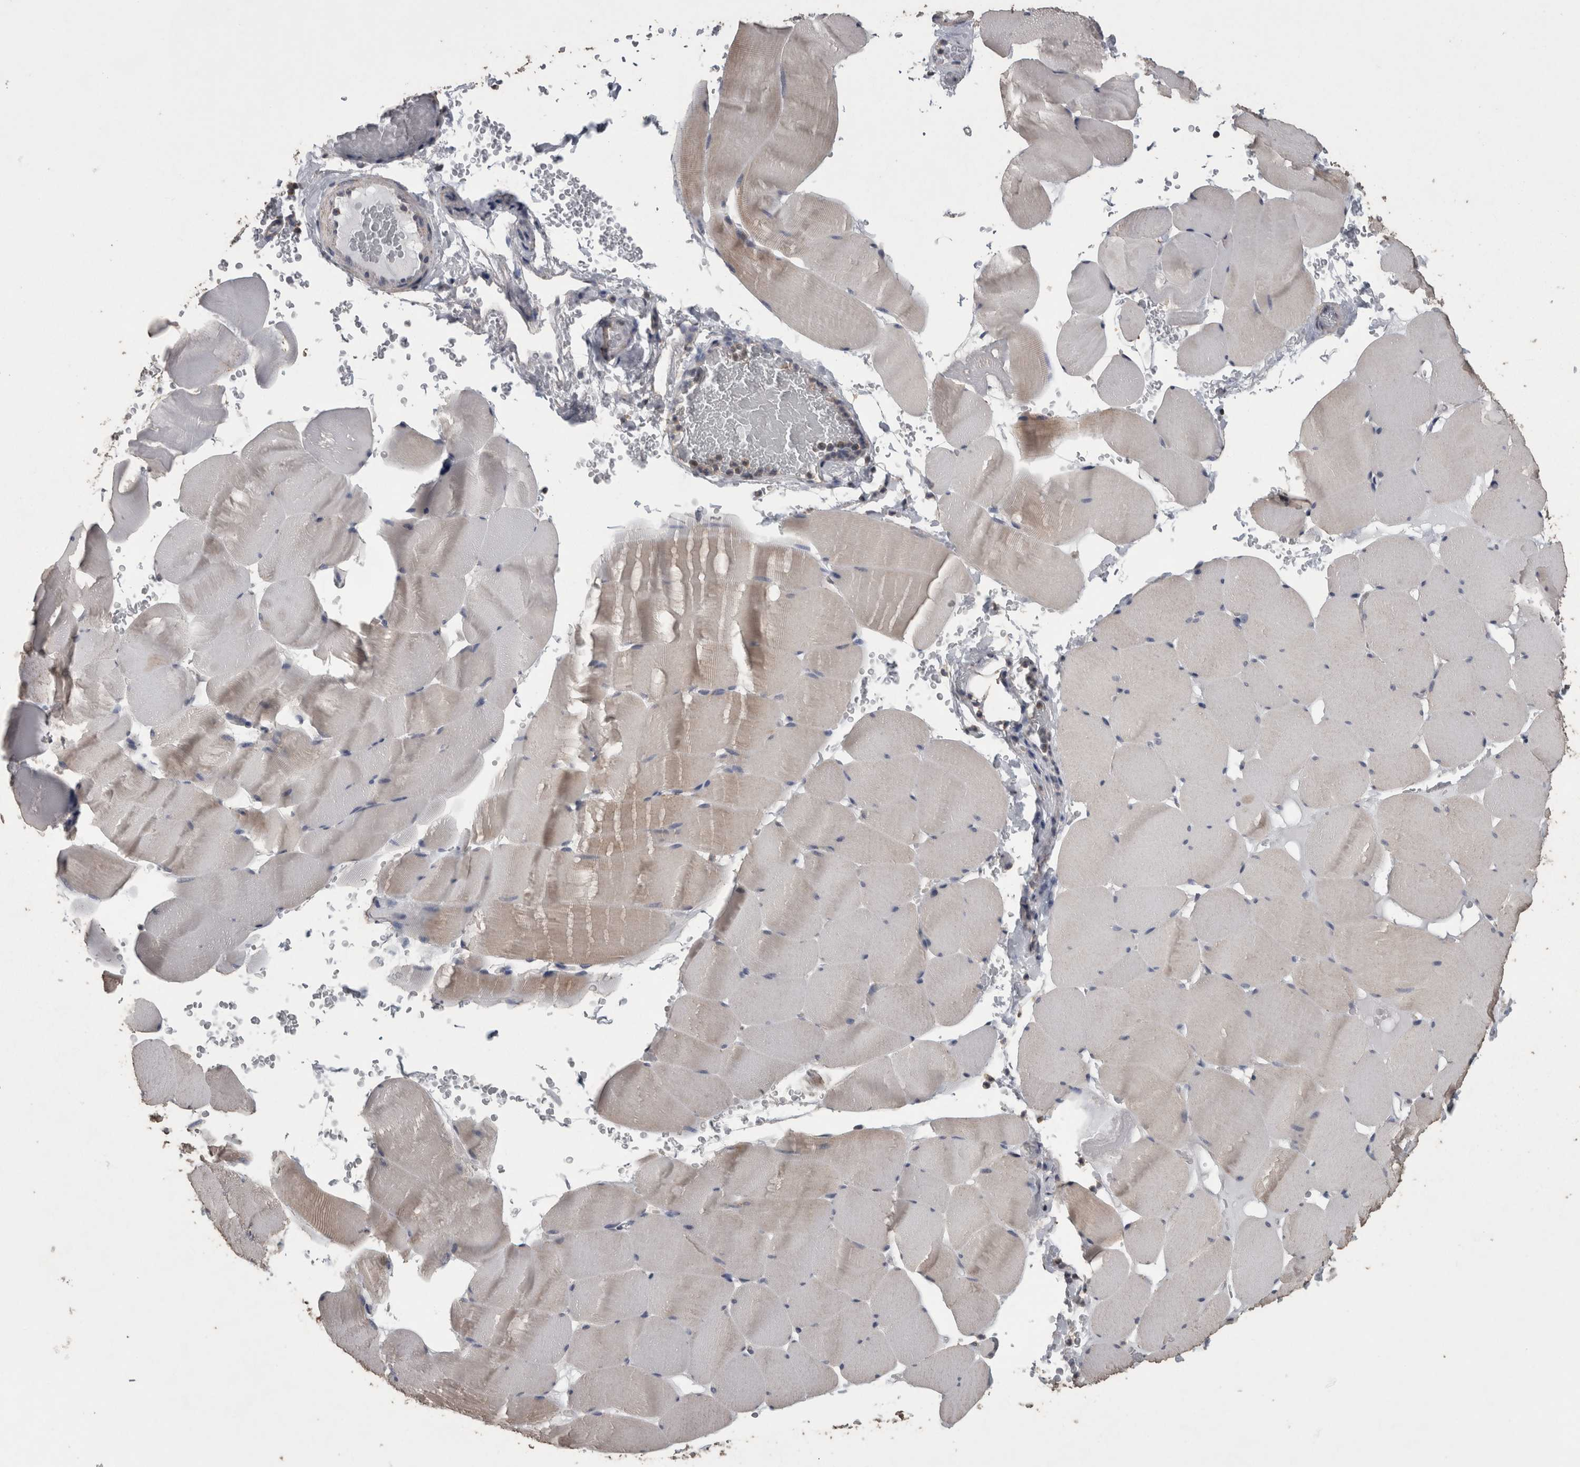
{"staining": {"intensity": "weak", "quantity": "<25%", "location": "cytoplasmic/membranous"}, "tissue": "skeletal muscle", "cell_type": "Myocytes", "image_type": "normal", "snomed": [{"axis": "morphology", "description": "Normal tissue, NOS"}, {"axis": "topography", "description": "Skeletal muscle"}], "caption": "This is a histopathology image of IHC staining of unremarkable skeletal muscle, which shows no positivity in myocytes. (DAB (3,3'-diaminobenzidine) immunohistochemistry with hematoxylin counter stain).", "gene": "ACADM", "patient": {"sex": "male", "age": 62}}